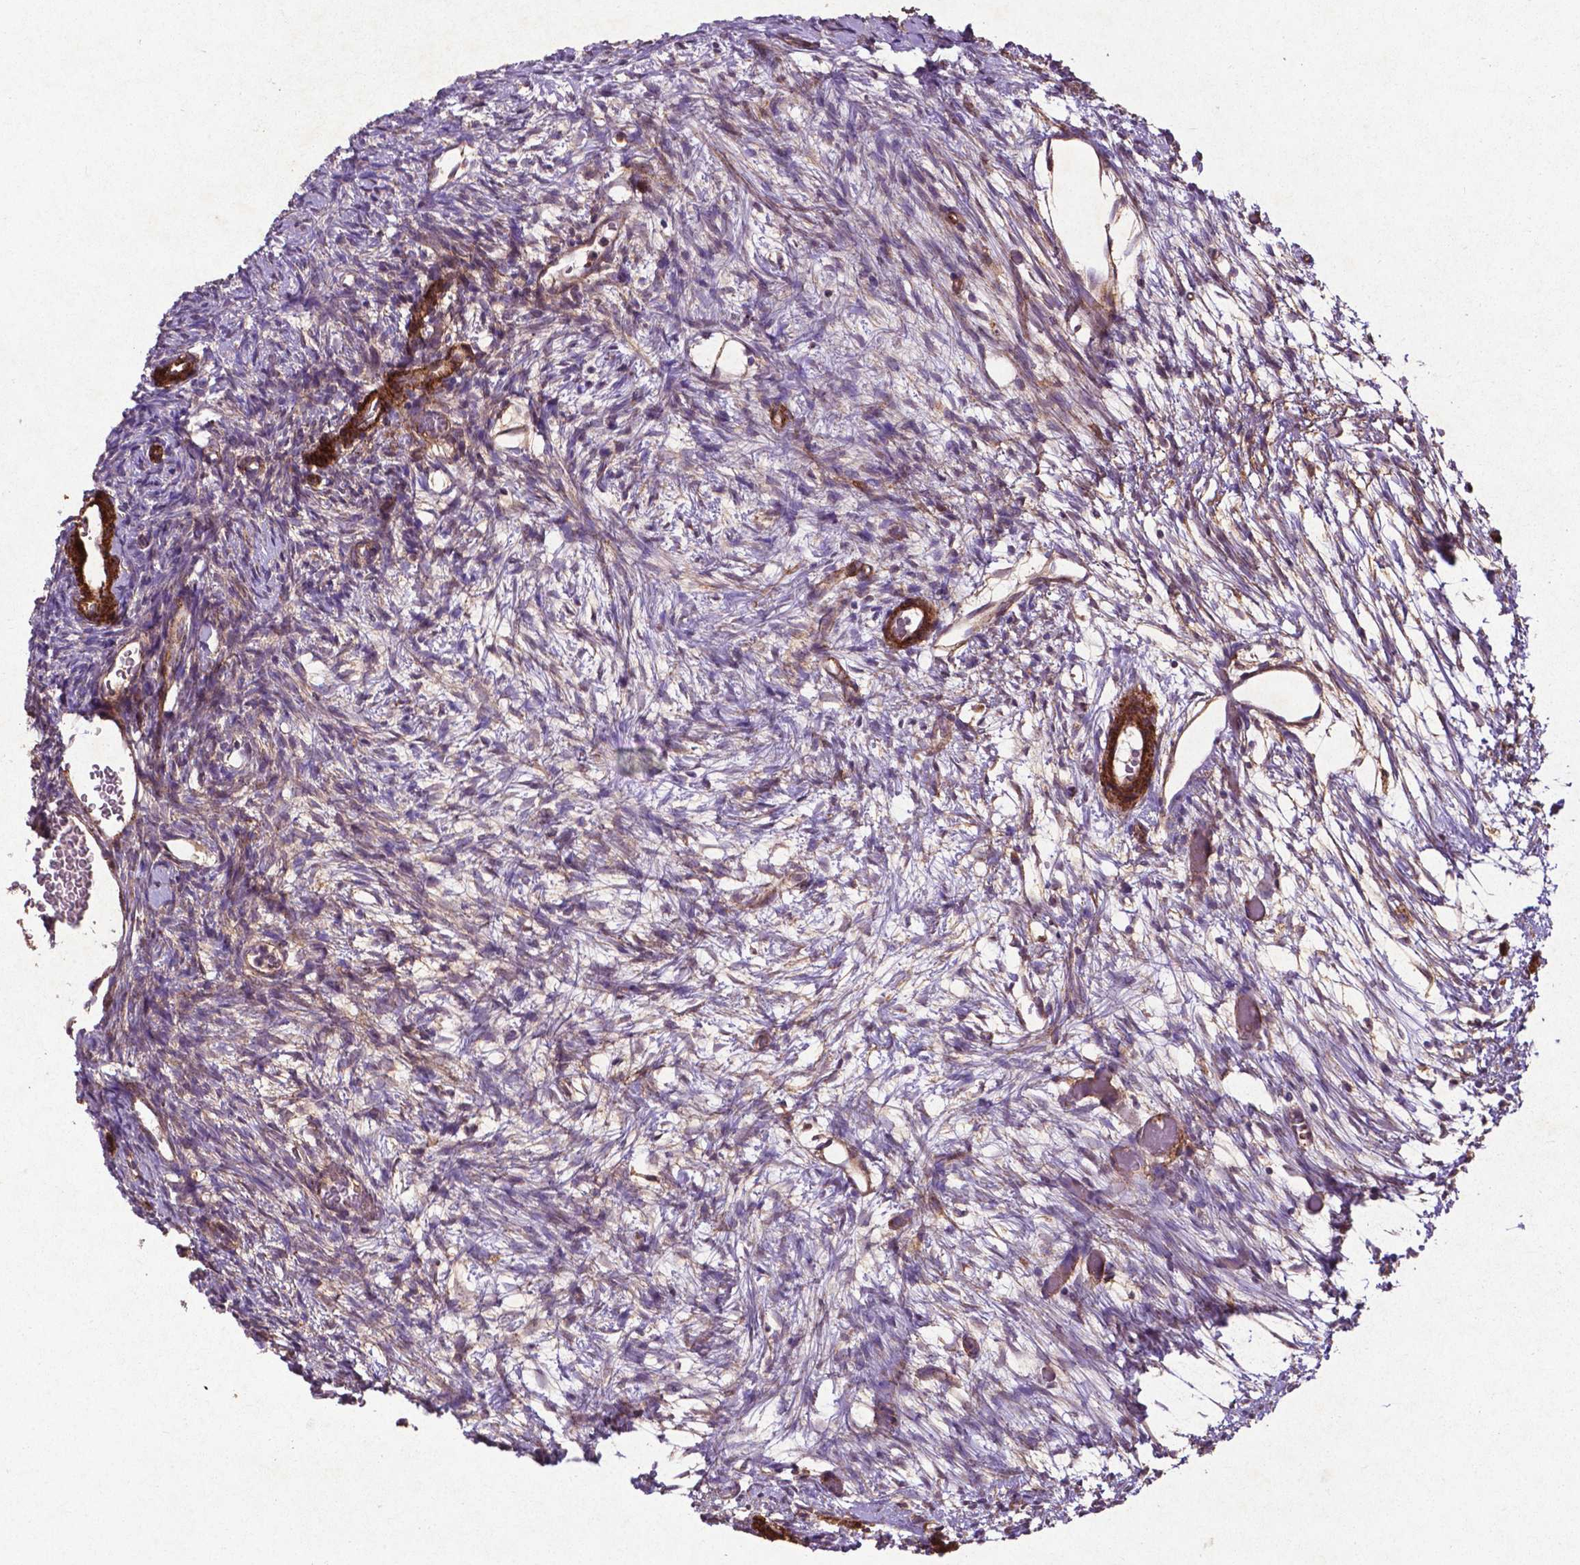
{"staining": {"intensity": "moderate", "quantity": "<25%", "location": "cytoplasmic/membranous"}, "tissue": "ovary", "cell_type": "Ovarian stroma cells", "image_type": "normal", "snomed": [{"axis": "morphology", "description": "Normal tissue, NOS"}, {"axis": "topography", "description": "Ovary"}], "caption": "Immunohistochemistry micrograph of normal ovary: ovary stained using immunohistochemistry reveals low levels of moderate protein expression localized specifically in the cytoplasmic/membranous of ovarian stroma cells, appearing as a cytoplasmic/membranous brown color.", "gene": "RRAS", "patient": {"sex": "female", "age": 39}}